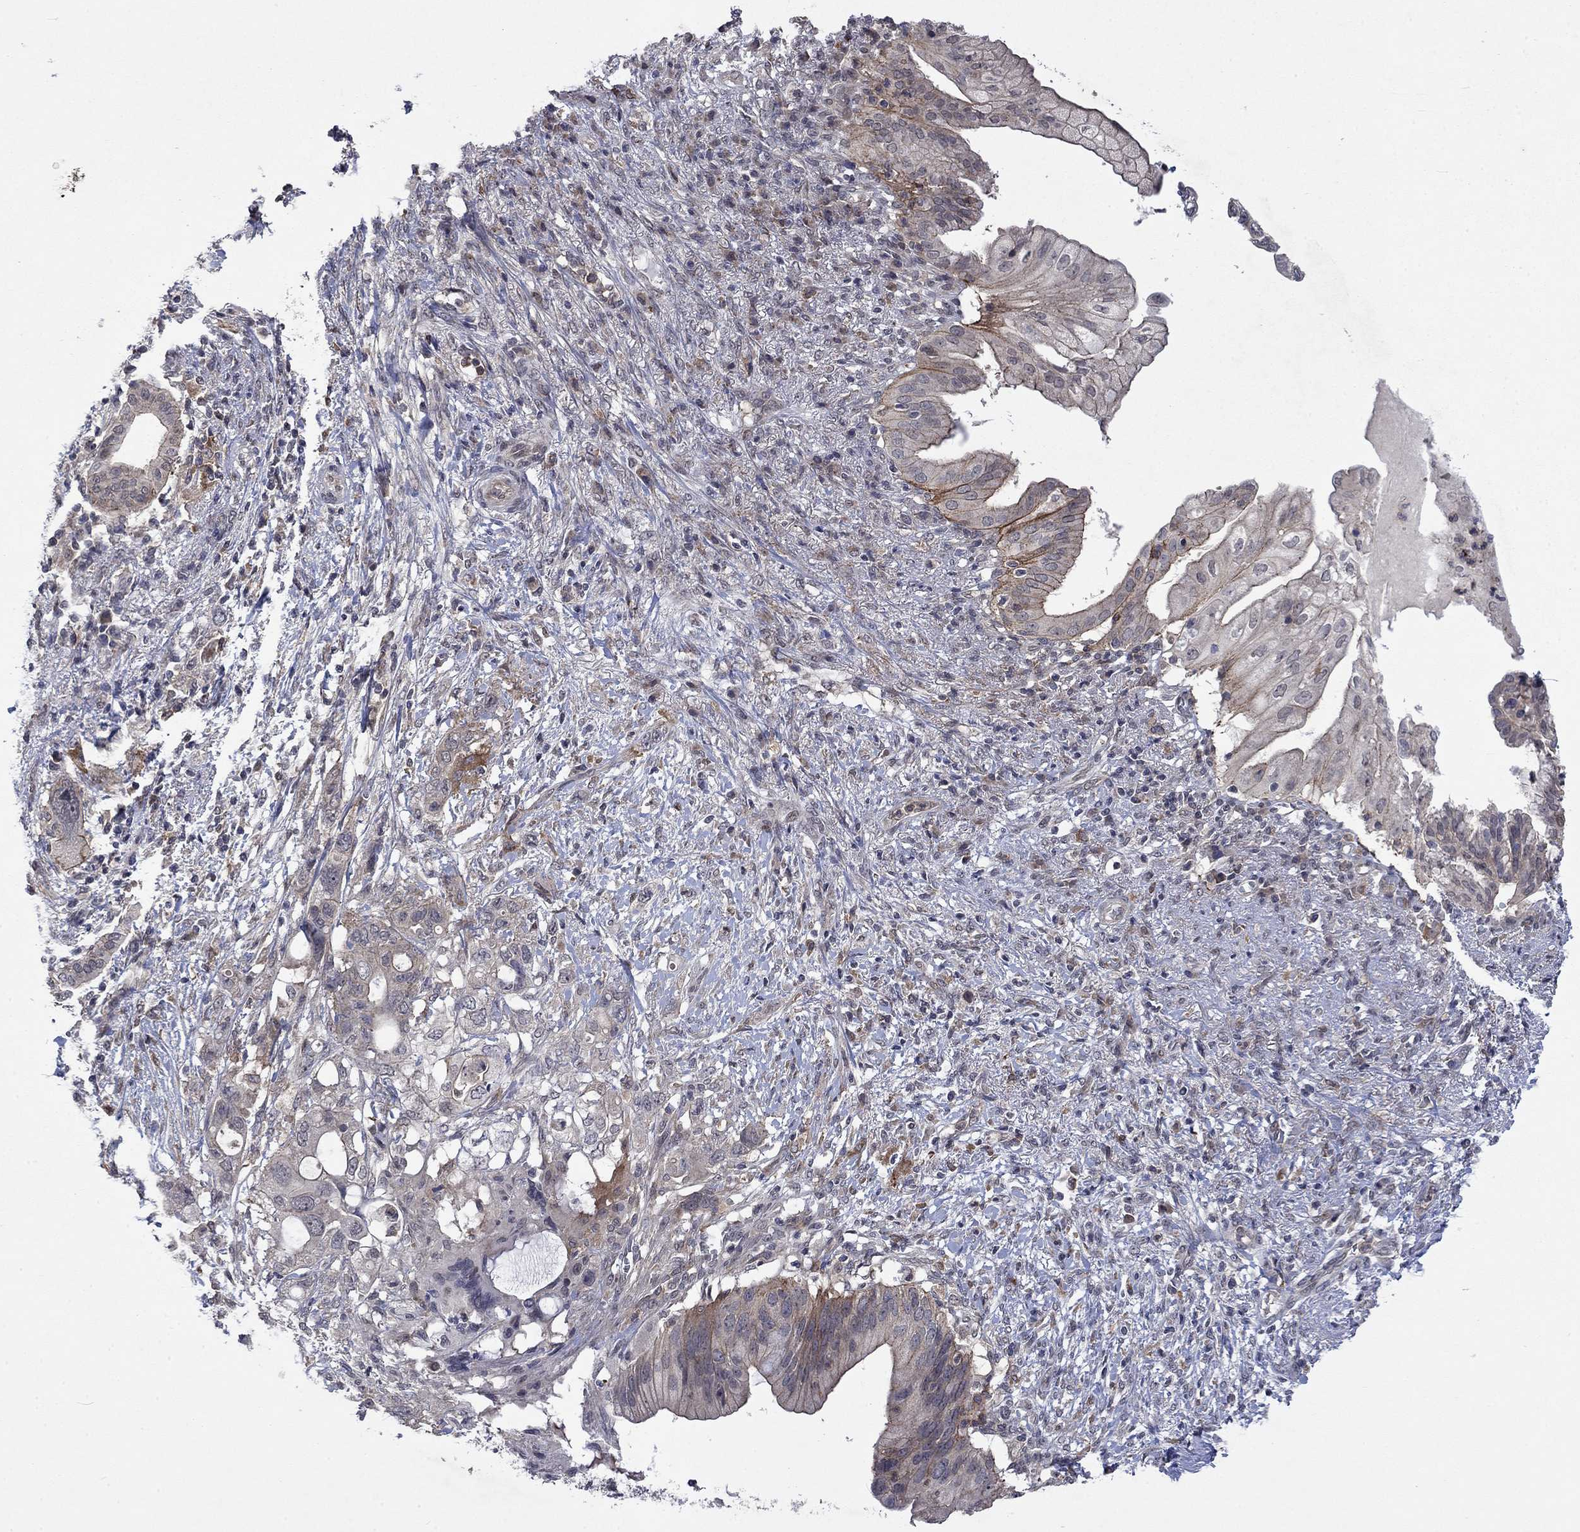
{"staining": {"intensity": "moderate", "quantity": "<25%", "location": "cytoplasmic/membranous"}, "tissue": "pancreatic cancer", "cell_type": "Tumor cells", "image_type": "cancer", "snomed": [{"axis": "morphology", "description": "Adenocarcinoma, NOS"}, {"axis": "topography", "description": "Pancreas"}], "caption": "Immunohistochemical staining of adenocarcinoma (pancreatic) shows low levels of moderate cytoplasmic/membranous protein expression in approximately <25% of tumor cells.", "gene": "PPP1R9A", "patient": {"sex": "female", "age": 72}}